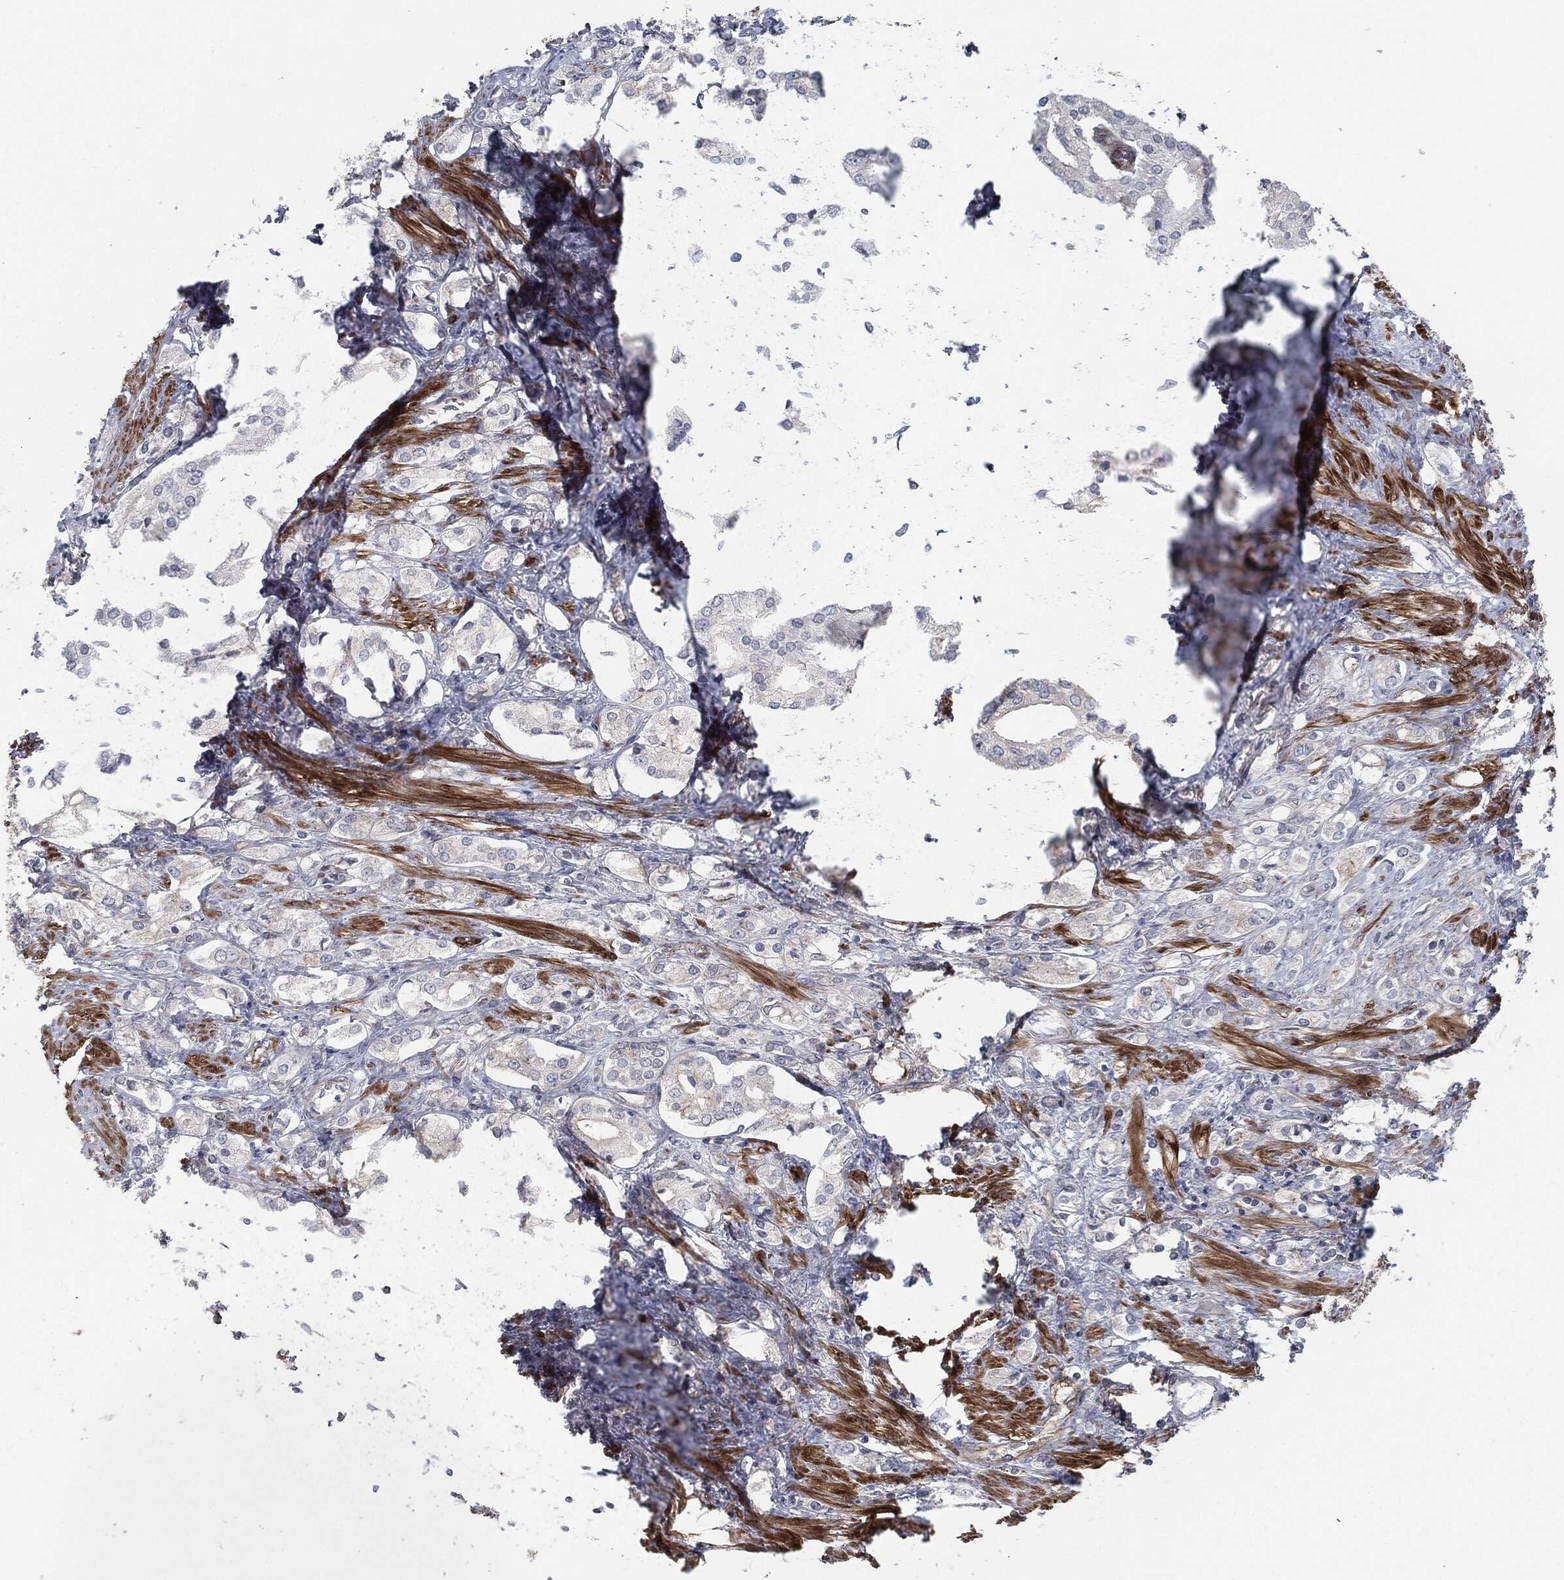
{"staining": {"intensity": "negative", "quantity": "none", "location": "none"}, "tissue": "prostate cancer", "cell_type": "Tumor cells", "image_type": "cancer", "snomed": [{"axis": "morphology", "description": "Adenocarcinoma, NOS"}, {"axis": "topography", "description": "Prostate and seminal vesicle, NOS"}, {"axis": "topography", "description": "Prostate"}], "caption": "High magnification brightfield microscopy of prostate cancer (adenocarcinoma) stained with DAB (brown) and counterstained with hematoxylin (blue): tumor cells show no significant staining. Brightfield microscopy of immunohistochemistry stained with DAB (brown) and hematoxylin (blue), captured at high magnification.", "gene": "SVIL", "patient": {"sex": "male", "age": 67}}